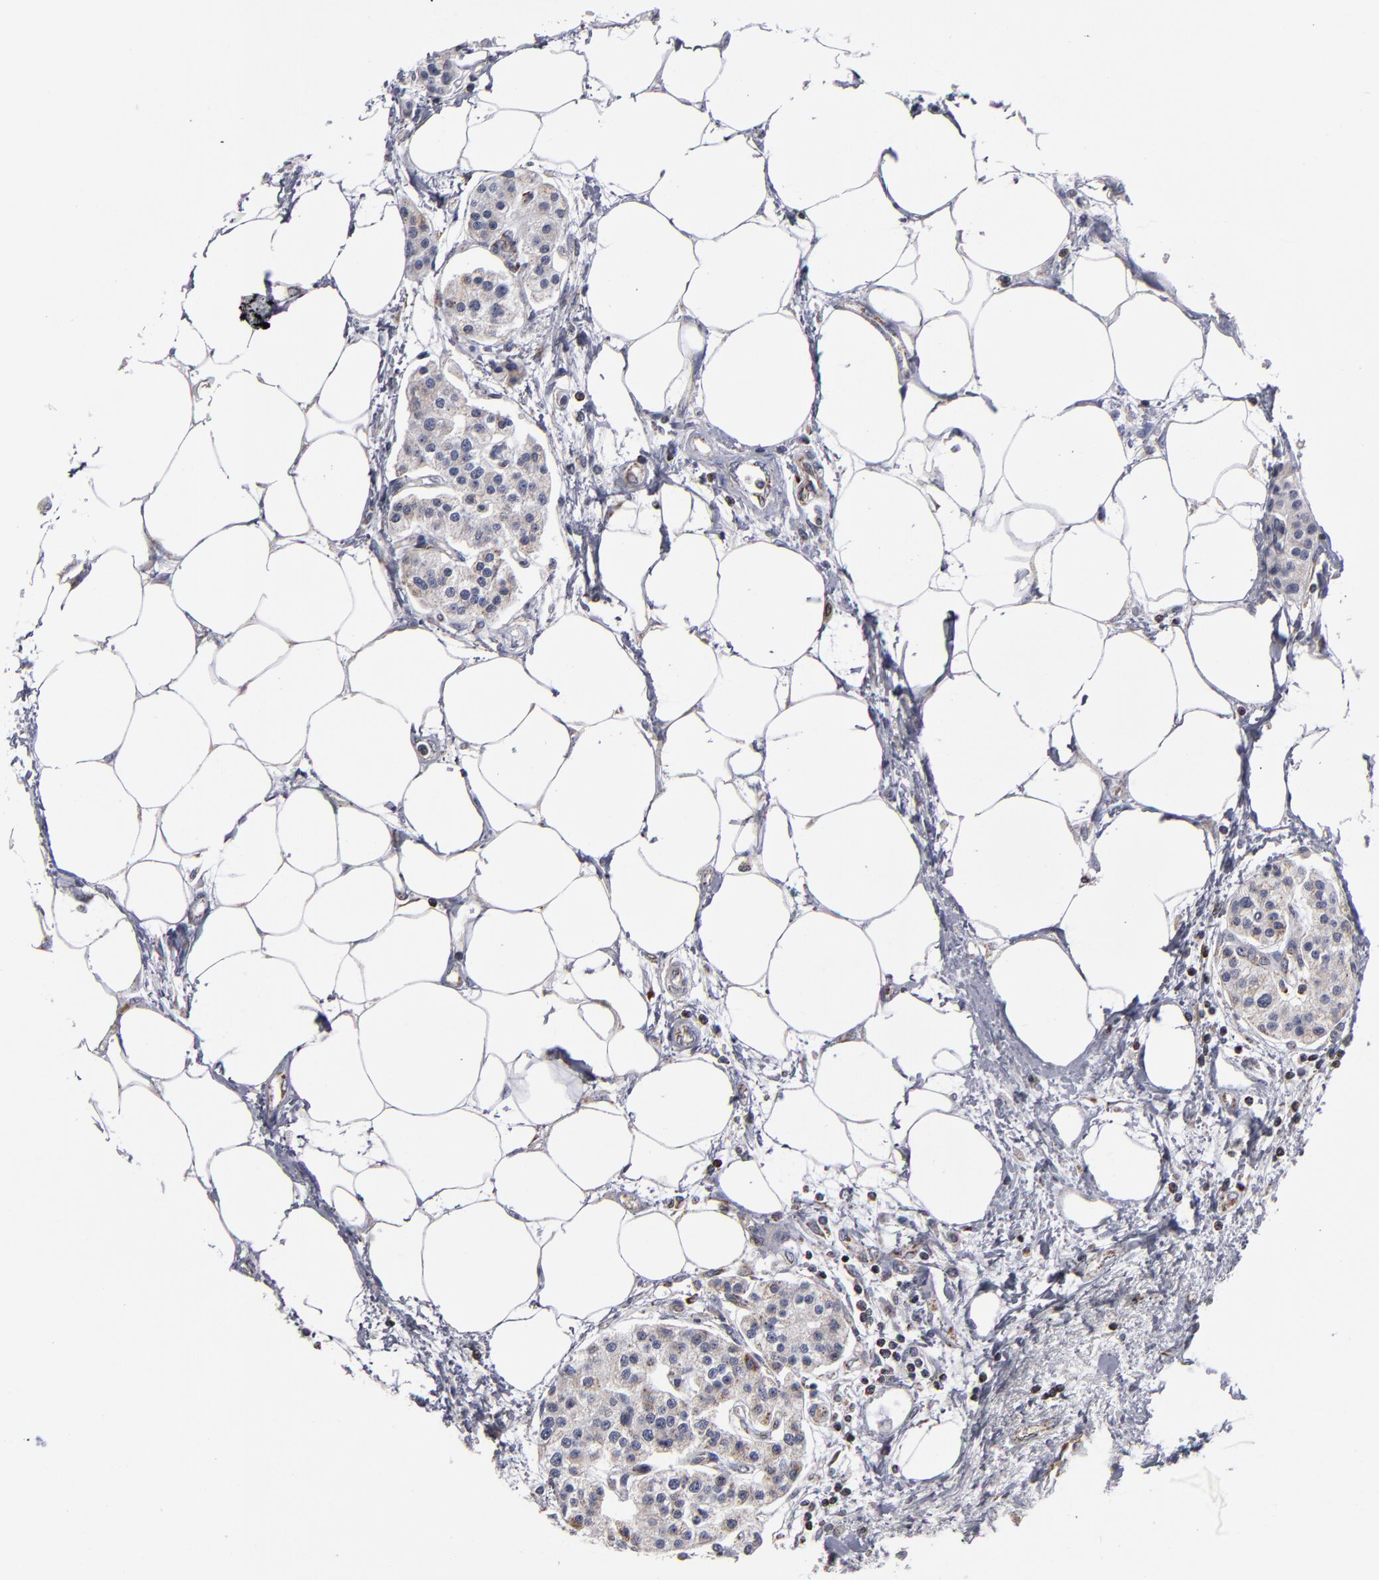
{"staining": {"intensity": "weak", "quantity": "<25%", "location": "cytoplasmic/membranous"}, "tissue": "pancreas", "cell_type": "Exocrine glandular cells", "image_type": "normal", "snomed": [{"axis": "morphology", "description": "Normal tissue, NOS"}, {"axis": "topography", "description": "Pancreas"}, {"axis": "topography", "description": "Duodenum"}], "caption": "The image shows no significant expression in exocrine glandular cells of pancreas.", "gene": "ODF2", "patient": {"sex": "male", "age": 79}}